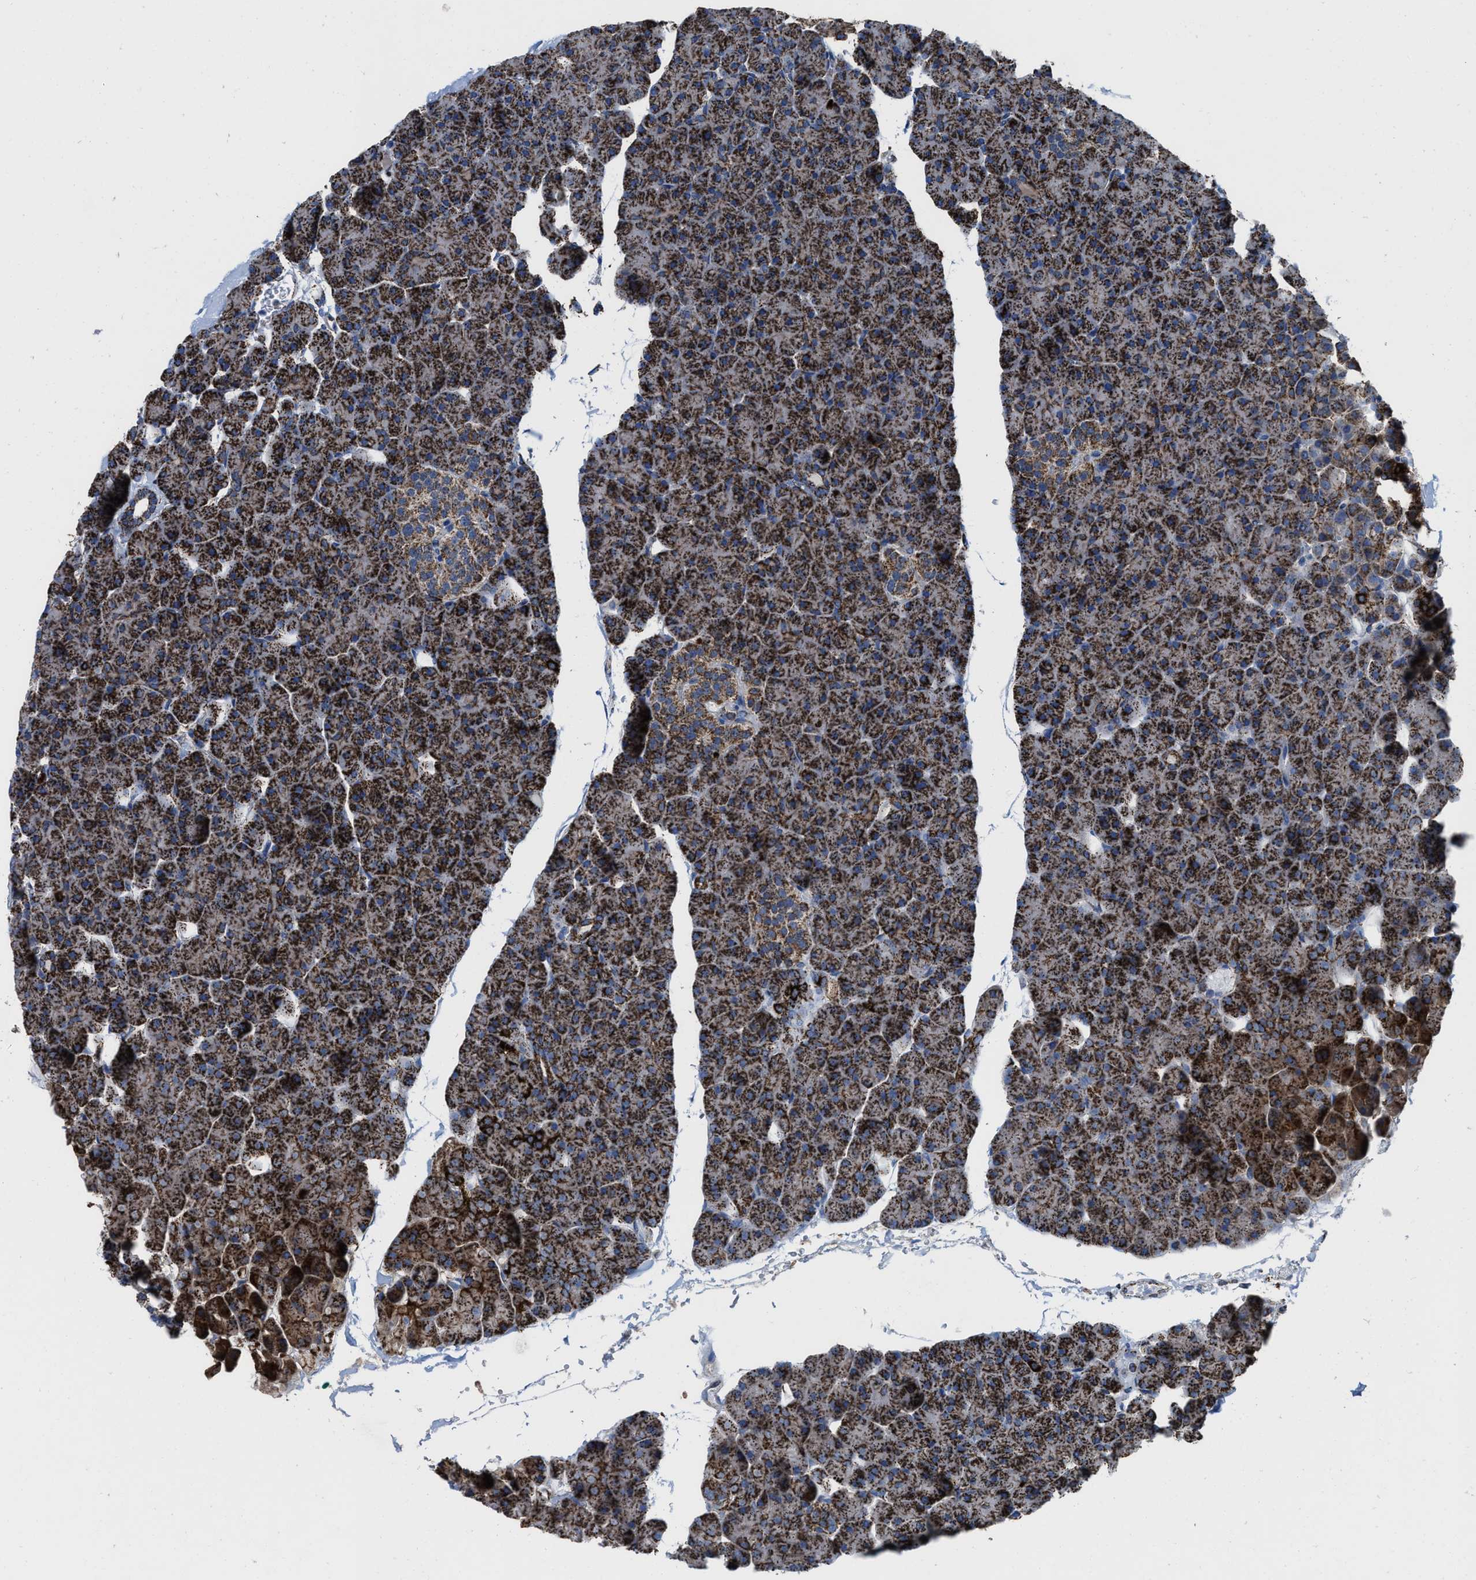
{"staining": {"intensity": "strong", "quantity": ">75%", "location": "cytoplasmic/membranous"}, "tissue": "pancreas", "cell_type": "Exocrine glandular cells", "image_type": "normal", "snomed": [{"axis": "morphology", "description": "Normal tissue, NOS"}, {"axis": "topography", "description": "Pancreas"}], "caption": "Approximately >75% of exocrine glandular cells in normal pancreas reveal strong cytoplasmic/membranous protein staining as visualized by brown immunohistochemical staining.", "gene": "ALDH1B1", "patient": {"sex": "male", "age": 35}}